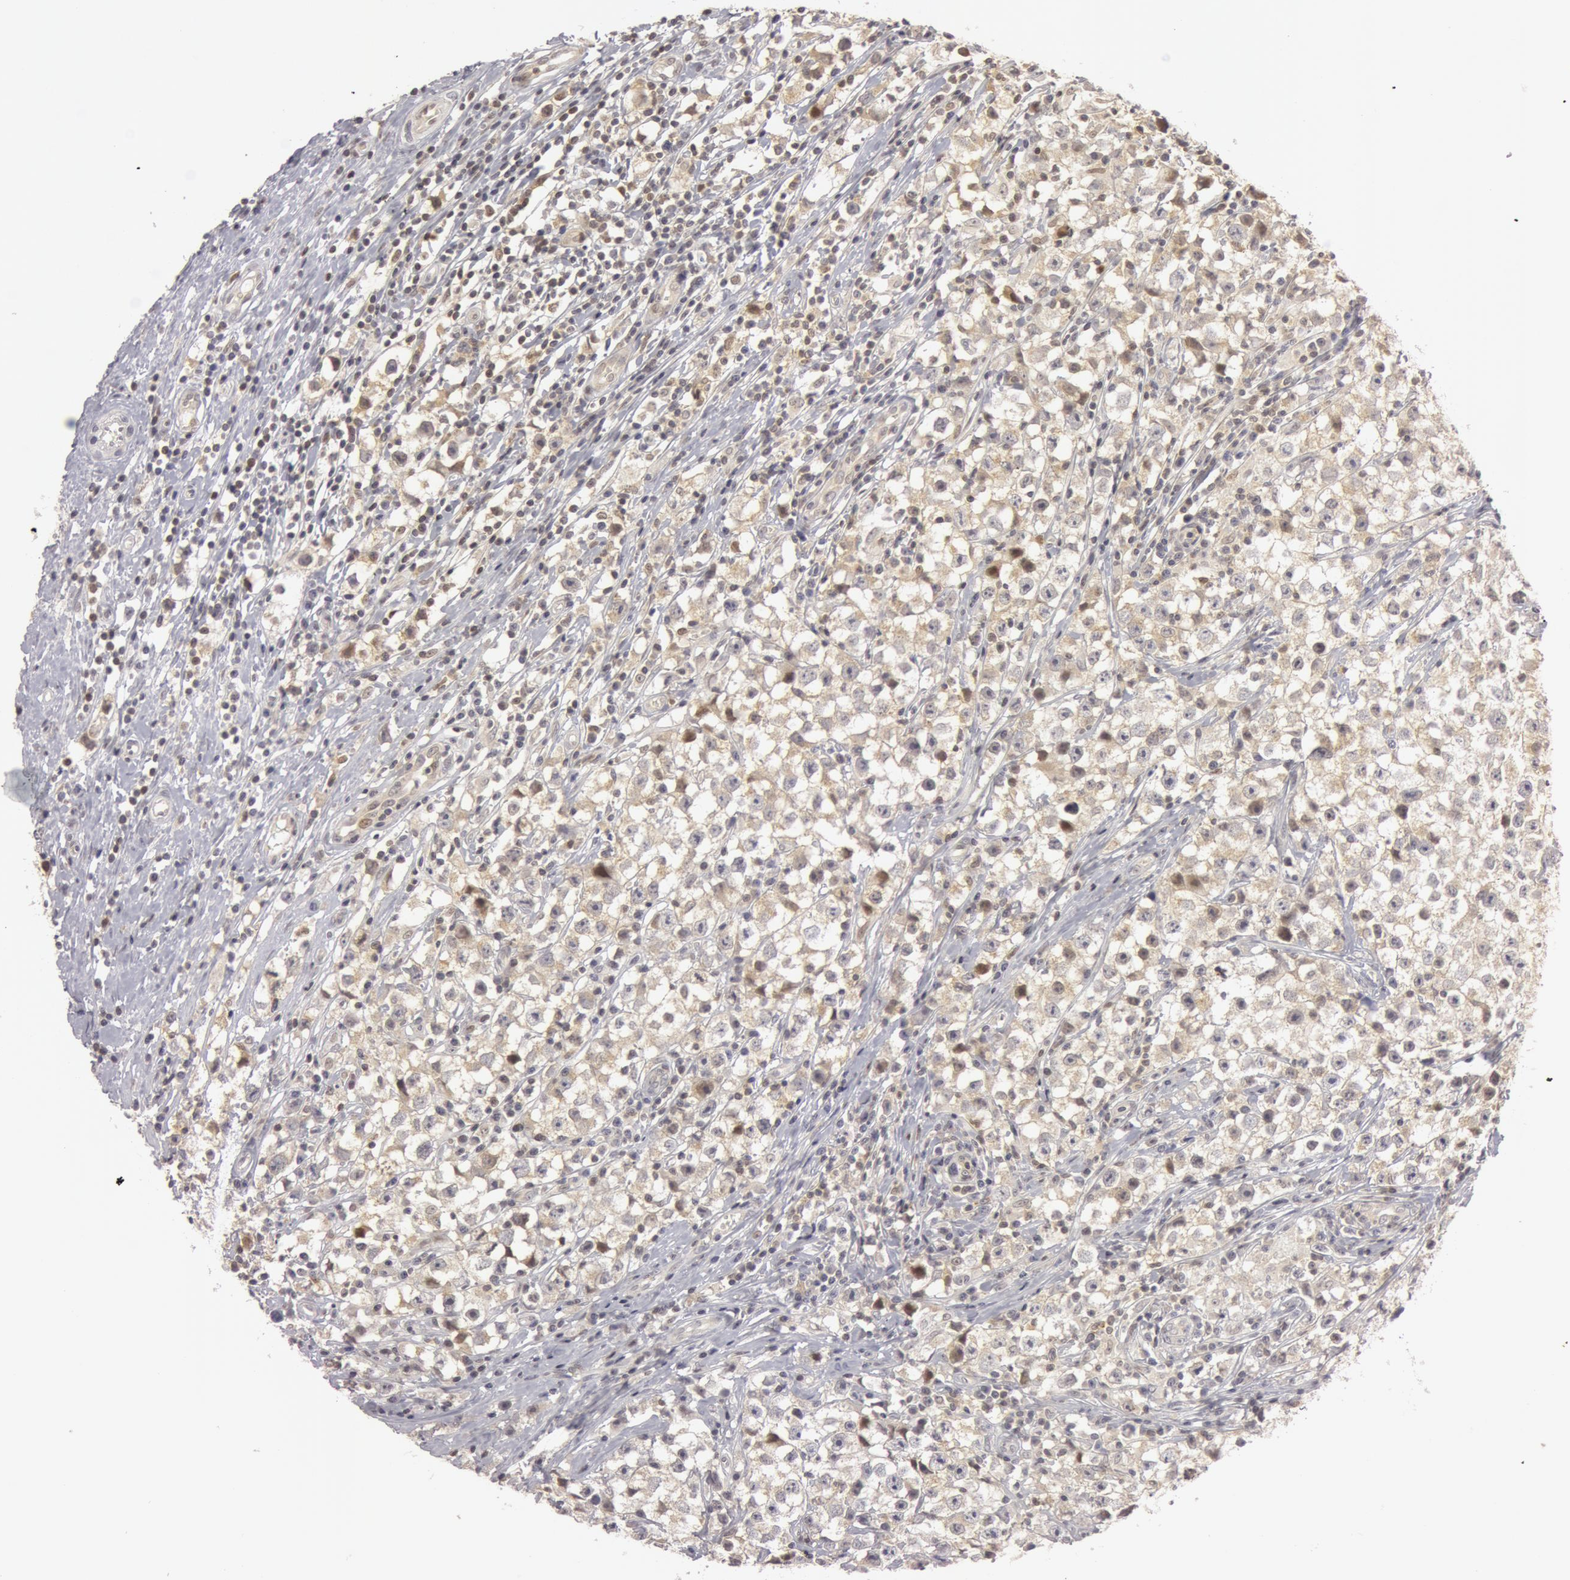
{"staining": {"intensity": "negative", "quantity": "none", "location": "none"}, "tissue": "testis cancer", "cell_type": "Tumor cells", "image_type": "cancer", "snomed": [{"axis": "morphology", "description": "Seminoma, NOS"}, {"axis": "topography", "description": "Testis"}], "caption": "DAB (3,3'-diaminobenzidine) immunohistochemical staining of testis cancer displays no significant positivity in tumor cells.", "gene": "OASL", "patient": {"sex": "male", "age": 35}}